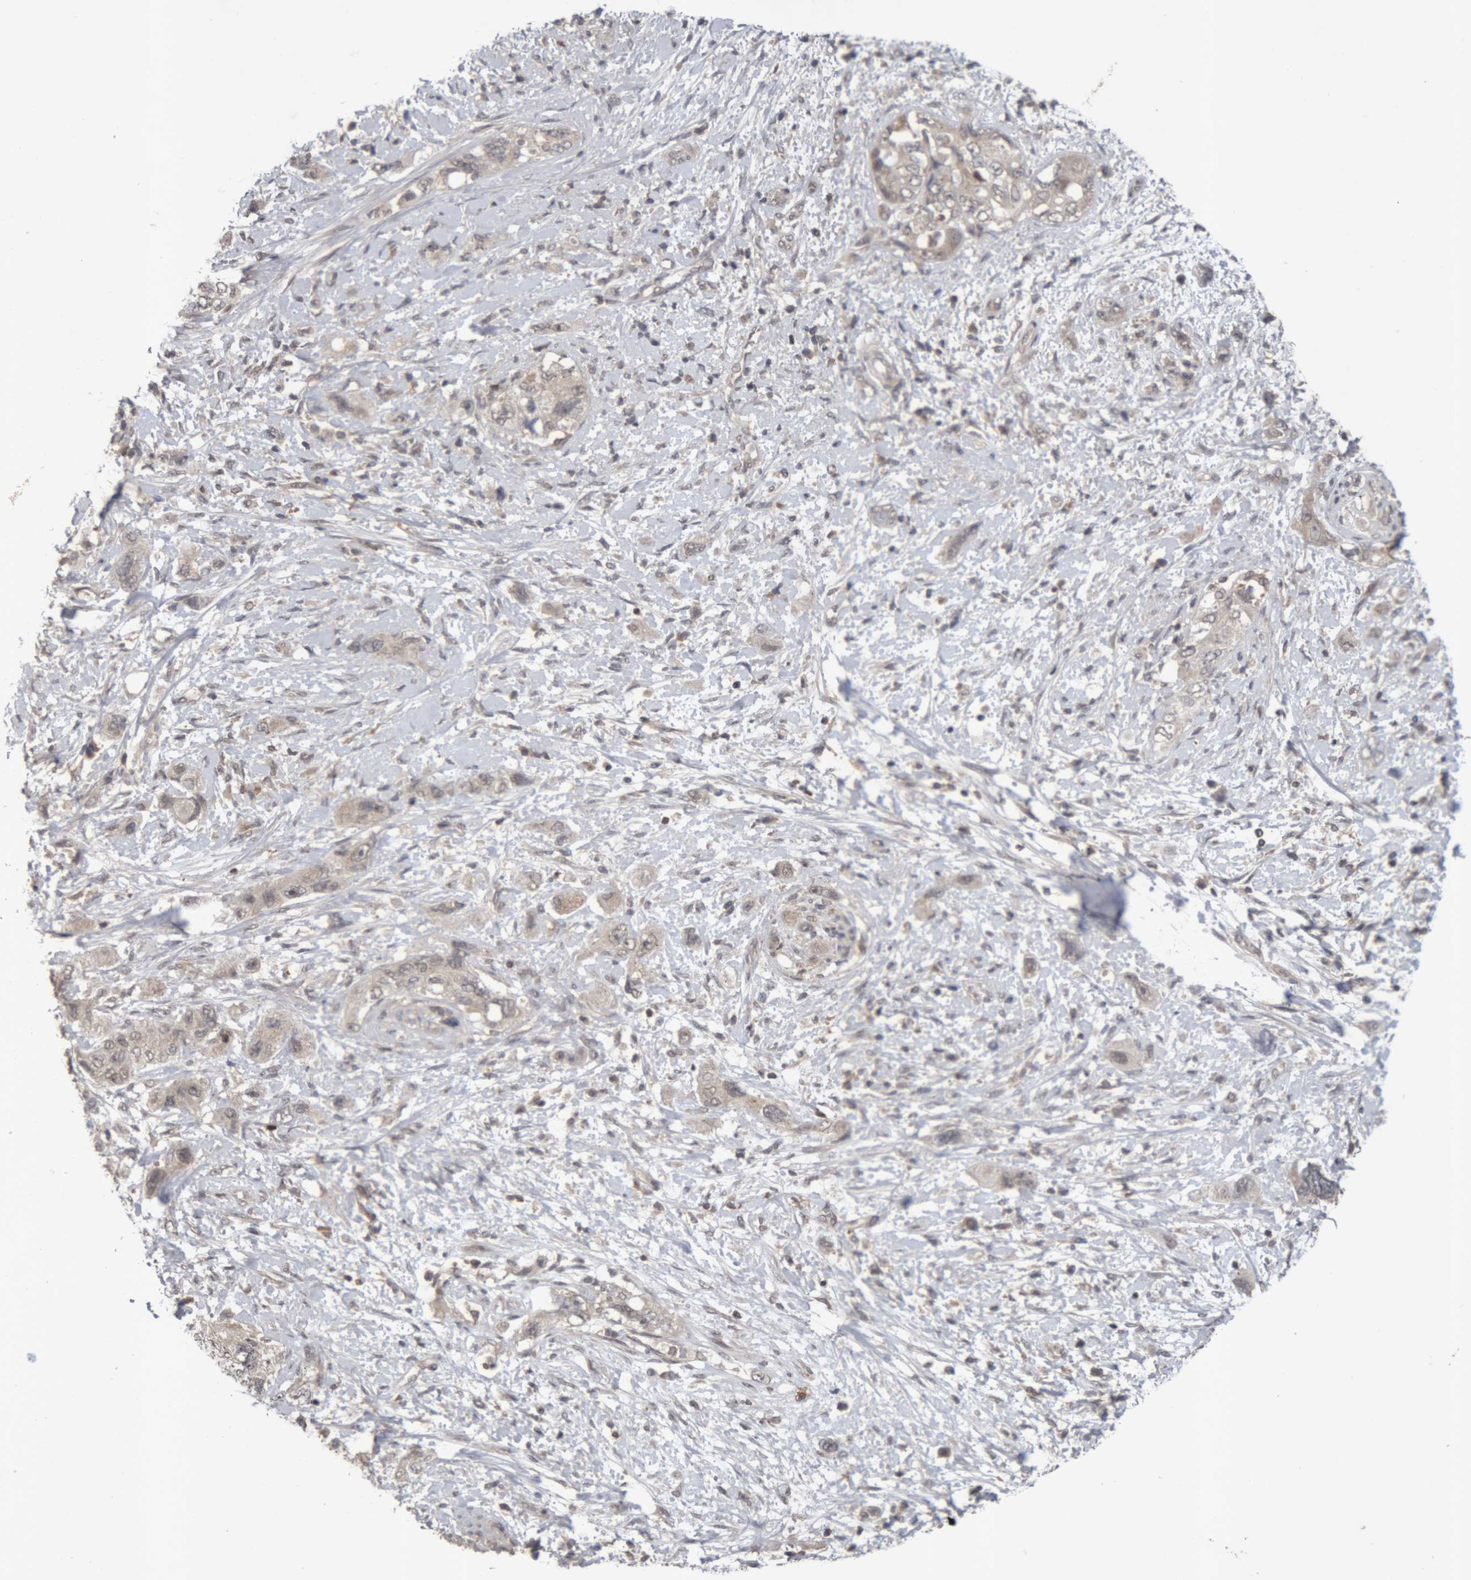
{"staining": {"intensity": "negative", "quantity": "none", "location": "none"}, "tissue": "pancreatic cancer", "cell_type": "Tumor cells", "image_type": "cancer", "snomed": [{"axis": "morphology", "description": "Adenocarcinoma, NOS"}, {"axis": "topography", "description": "Pancreas"}], "caption": "The immunohistochemistry photomicrograph has no significant positivity in tumor cells of pancreatic adenocarcinoma tissue. The staining was performed using DAB to visualize the protein expression in brown, while the nuclei were stained in blue with hematoxylin (Magnification: 20x).", "gene": "NFATC2", "patient": {"sex": "female", "age": 73}}